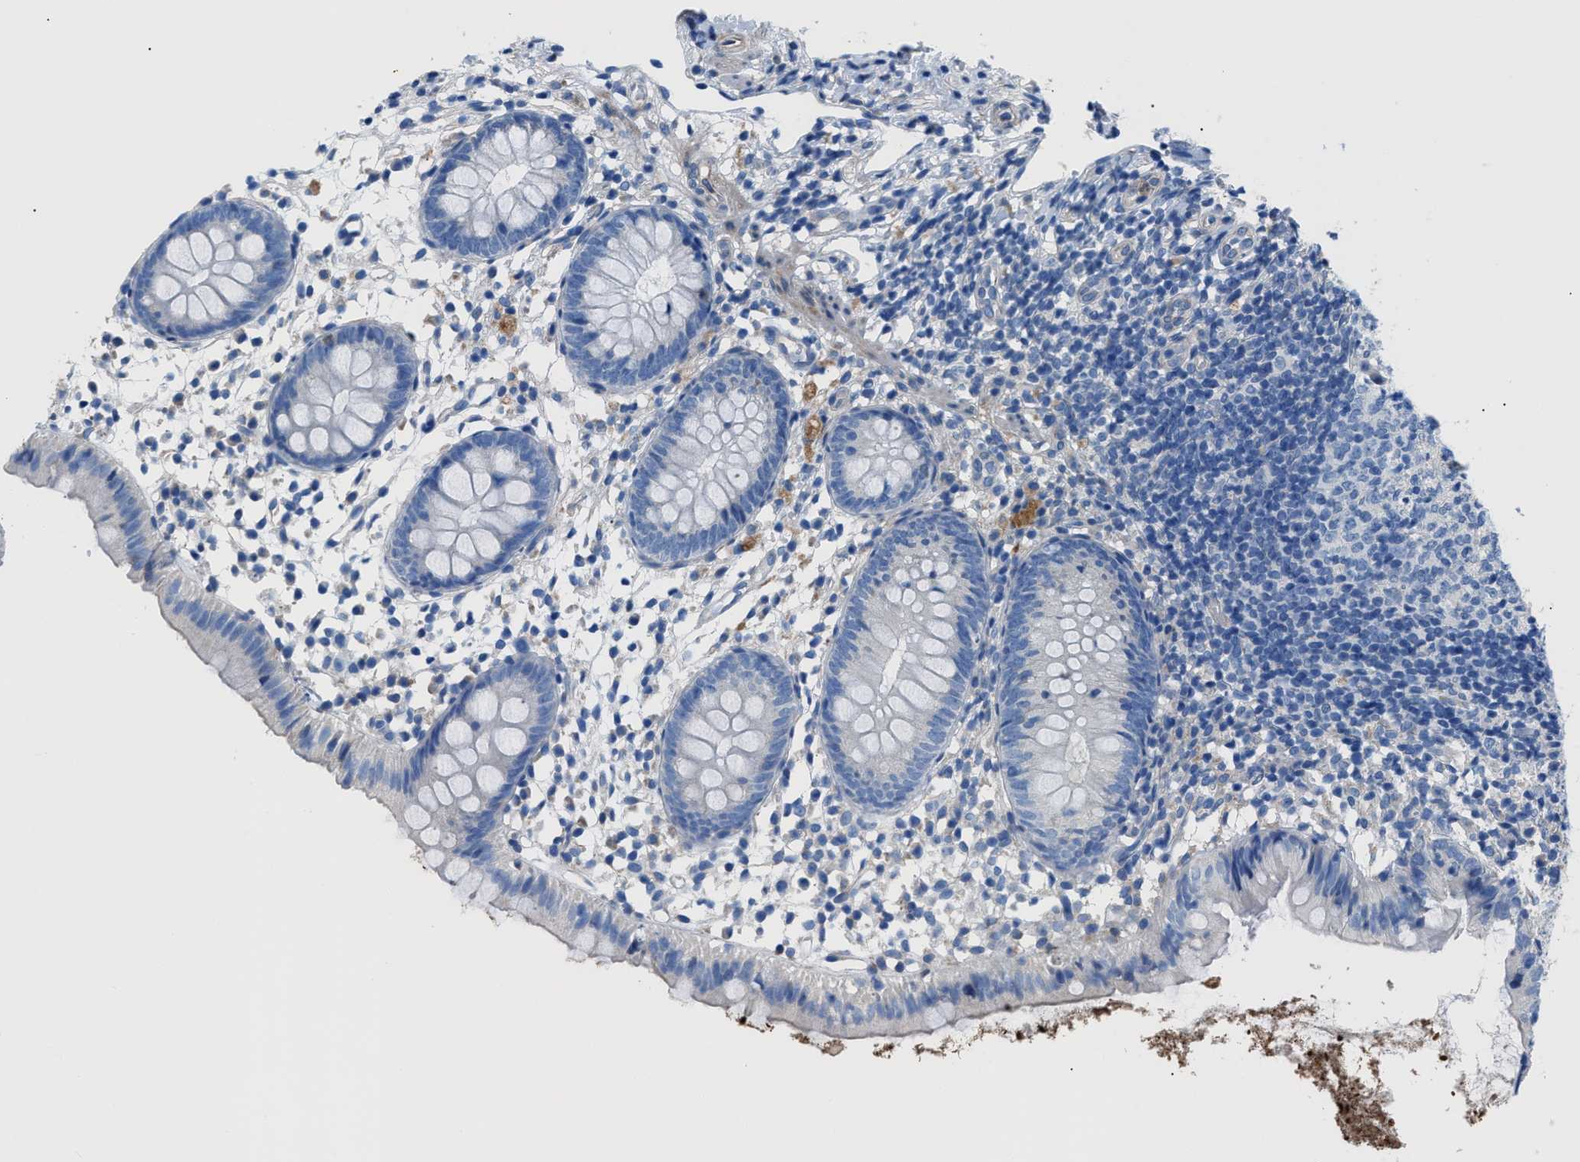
{"staining": {"intensity": "negative", "quantity": "none", "location": "none"}, "tissue": "appendix", "cell_type": "Glandular cells", "image_type": "normal", "snomed": [{"axis": "morphology", "description": "Normal tissue, NOS"}, {"axis": "topography", "description": "Appendix"}], "caption": "Immunohistochemical staining of normal human appendix reveals no significant expression in glandular cells.", "gene": "ITPR1", "patient": {"sex": "female", "age": 20}}